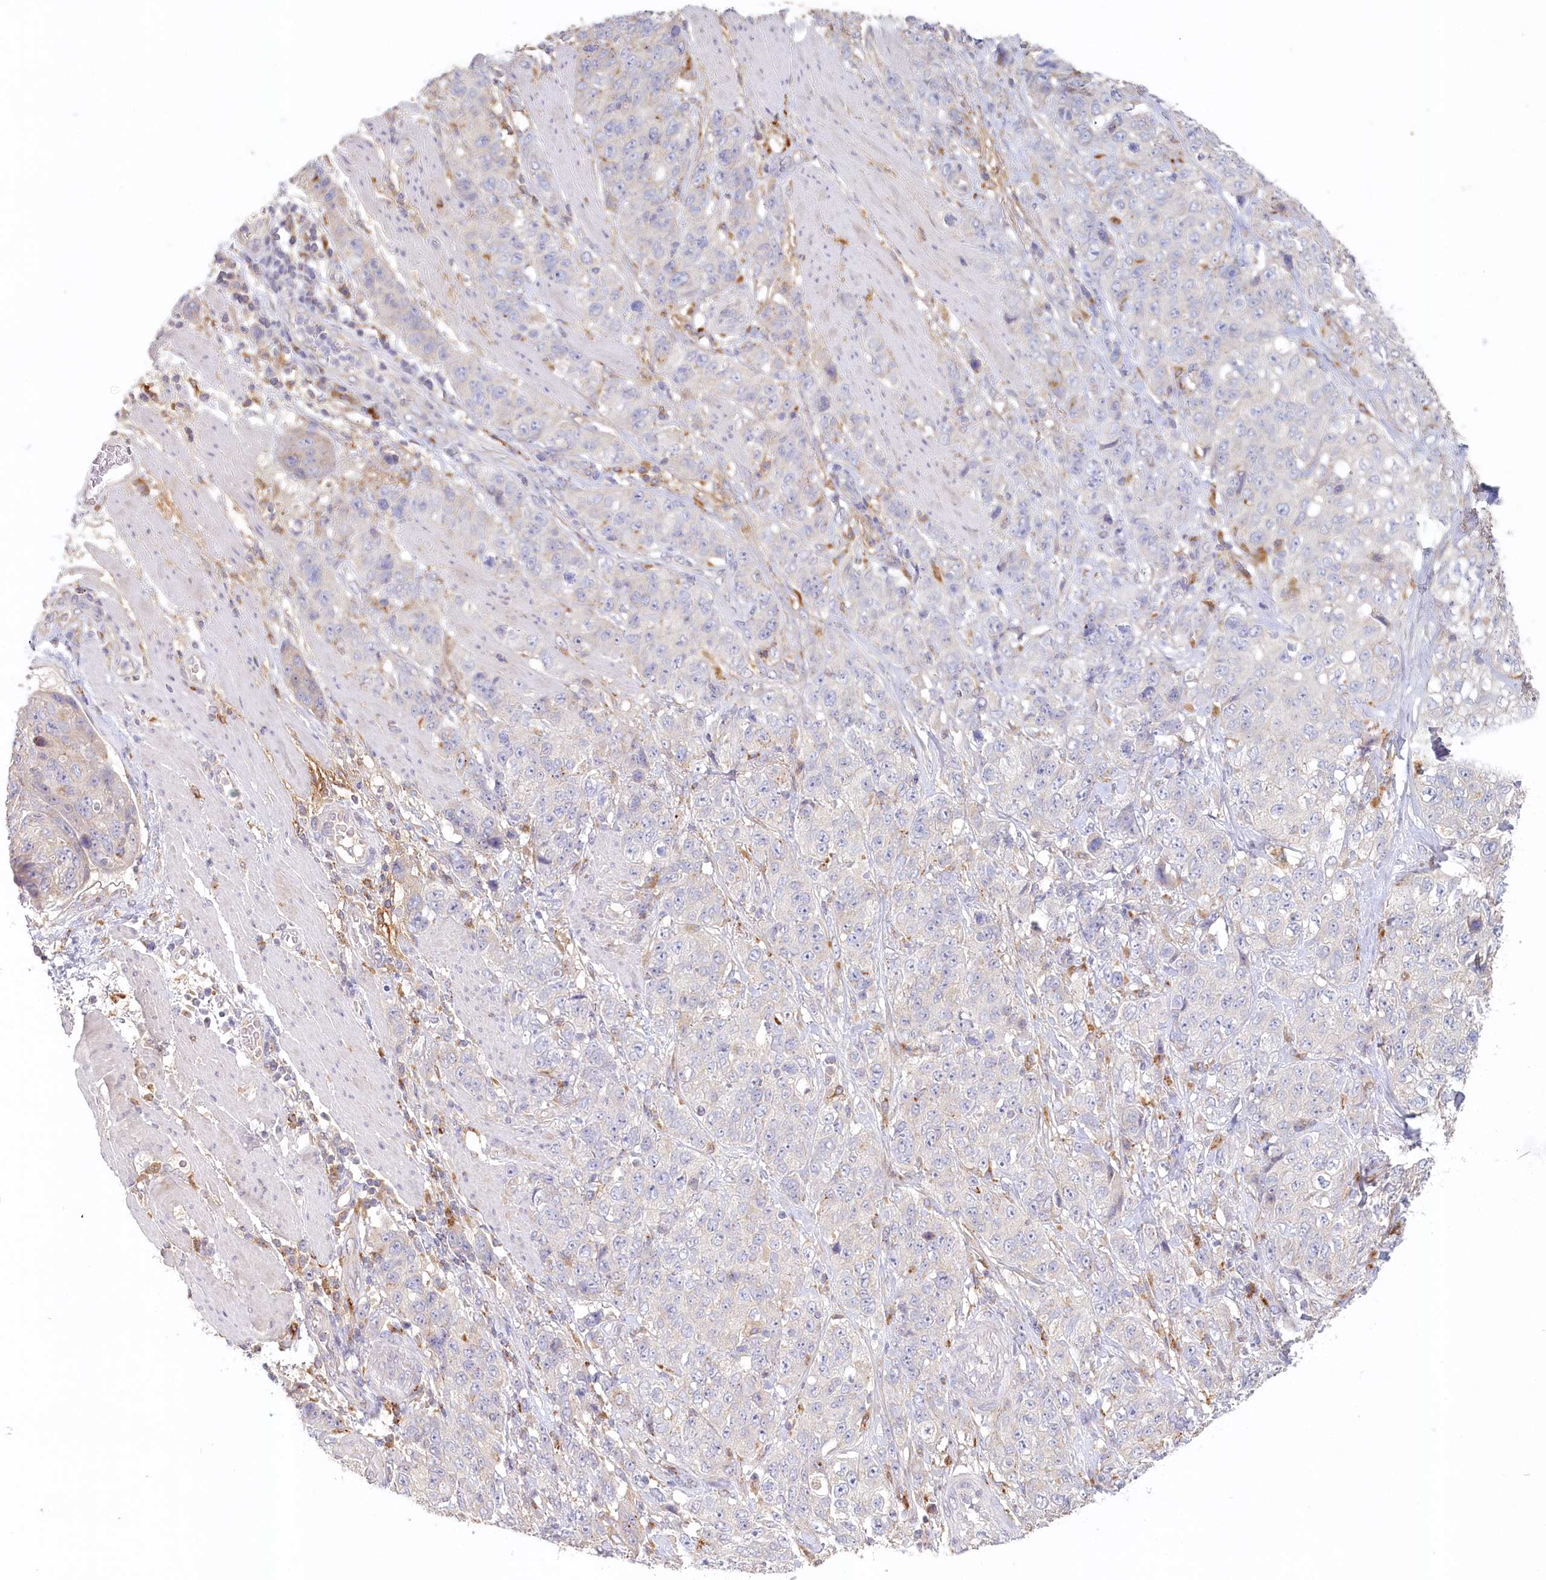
{"staining": {"intensity": "negative", "quantity": "none", "location": "none"}, "tissue": "stomach cancer", "cell_type": "Tumor cells", "image_type": "cancer", "snomed": [{"axis": "morphology", "description": "Adenocarcinoma, NOS"}, {"axis": "topography", "description": "Stomach"}], "caption": "High magnification brightfield microscopy of adenocarcinoma (stomach) stained with DAB (brown) and counterstained with hematoxylin (blue): tumor cells show no significant positivity. (DAB (3,3'-diaminobenzidine) immunohistochemistry (IHC) with hematoxylin counter stain).", "gene": "VSIG1", "patient": {"sex": "male", "age": 48}}